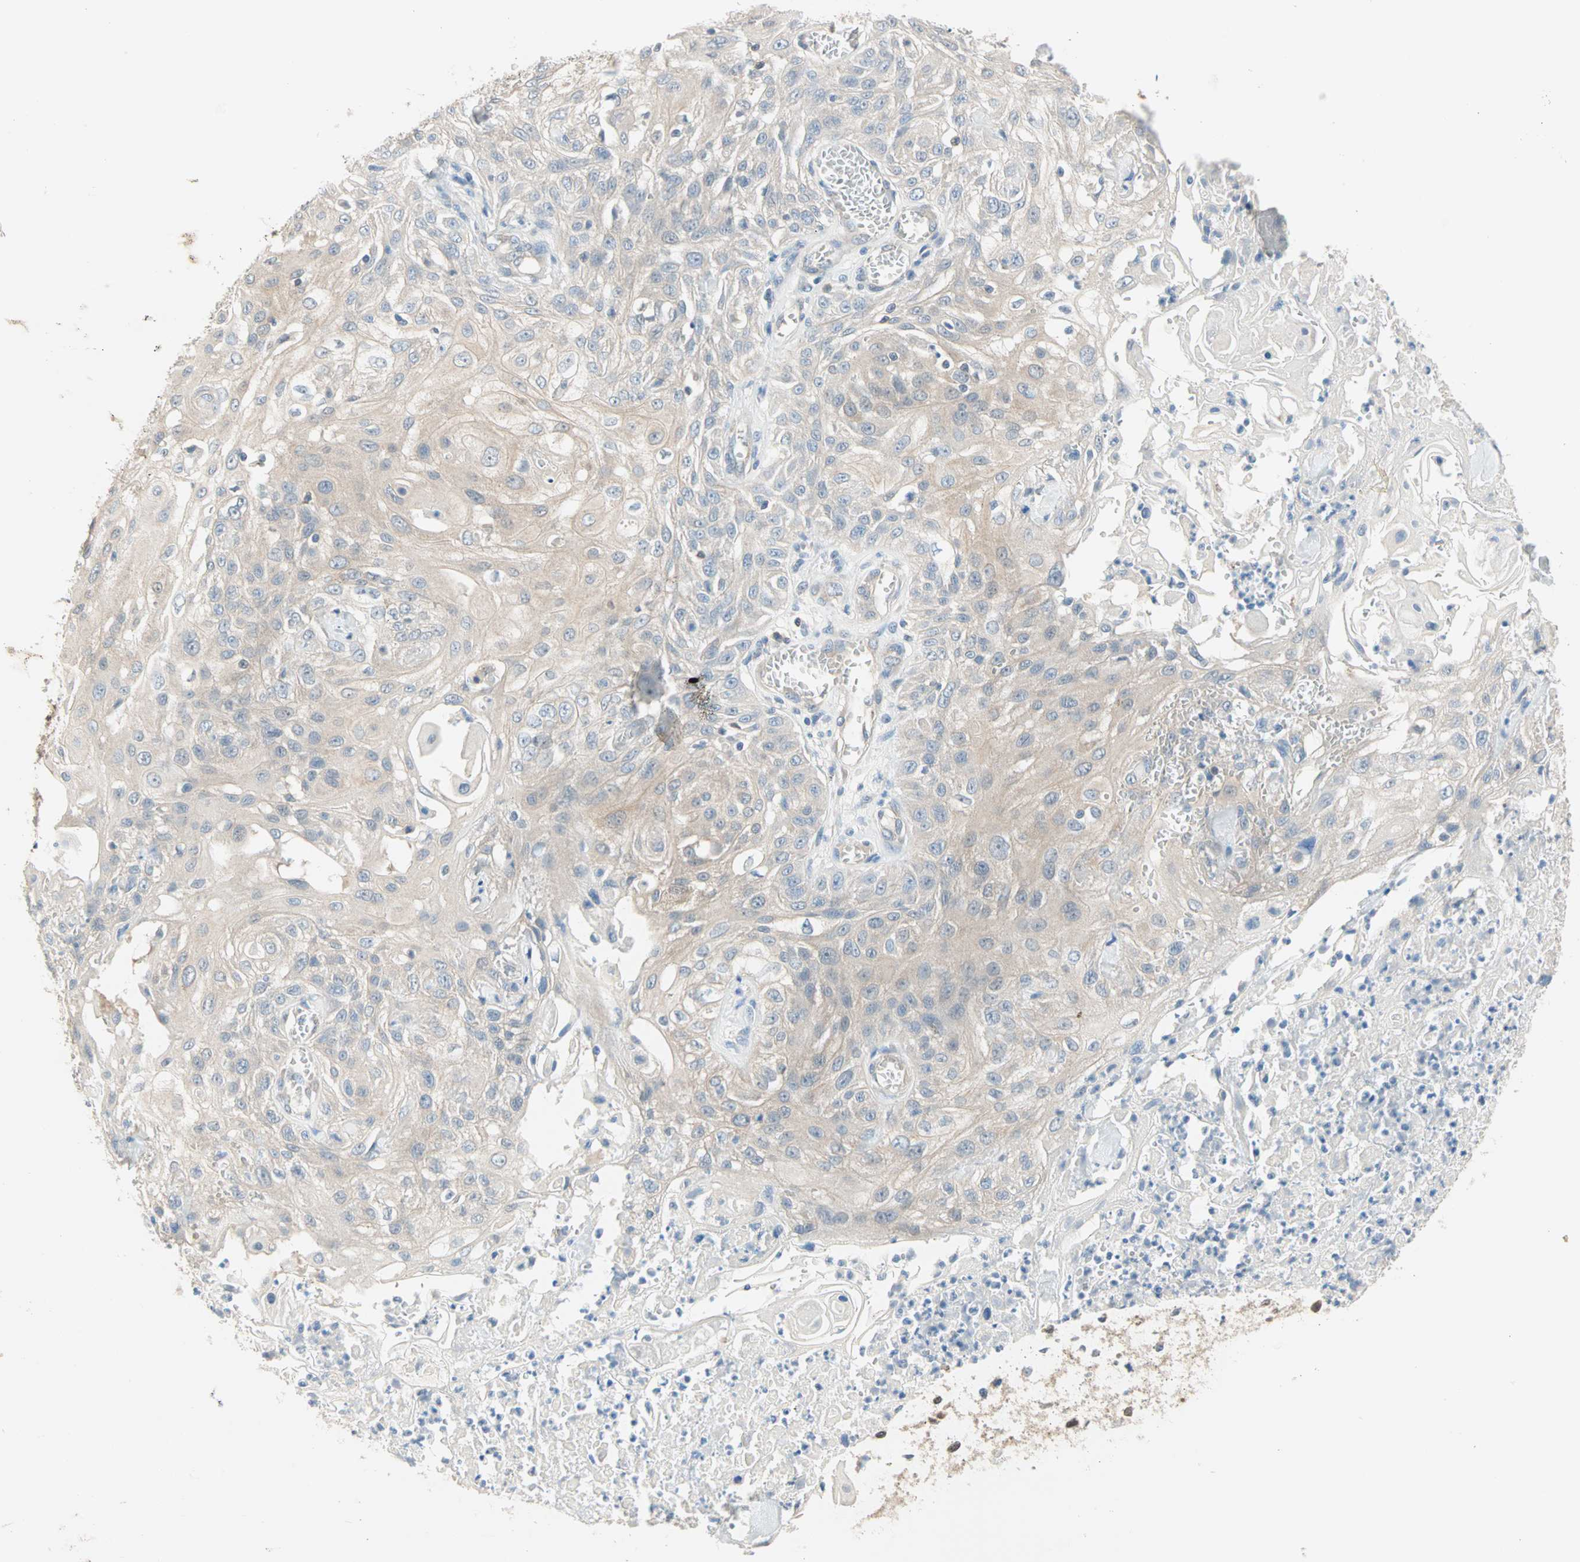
{"staining": {"intensity": "weak", "quantity": "25%-75%", "location": "cytoplasmic/membranous"}, "tissue": "skin cancer", "cell_type": "Tumor cells", "image_type": "cancer", "snomed": [{"axis": "morphology", "description": "Squamous cell carcinoma, NOS"}, {"axis": "morphology", "description": "Squamous cell carcinoma, metastatic, NOS"}, {"axis": "topography", "description": "Skin"}, {"axis": "topography", "description": "Lymph node"}], "caption": "A brown stain highlights weak cytoplasmic/membranous positivity of a protein in human skin squamous cell carcinoma tumor cells.", "gene": "MPI", "patient": {"sex": "male", "age": 75}}